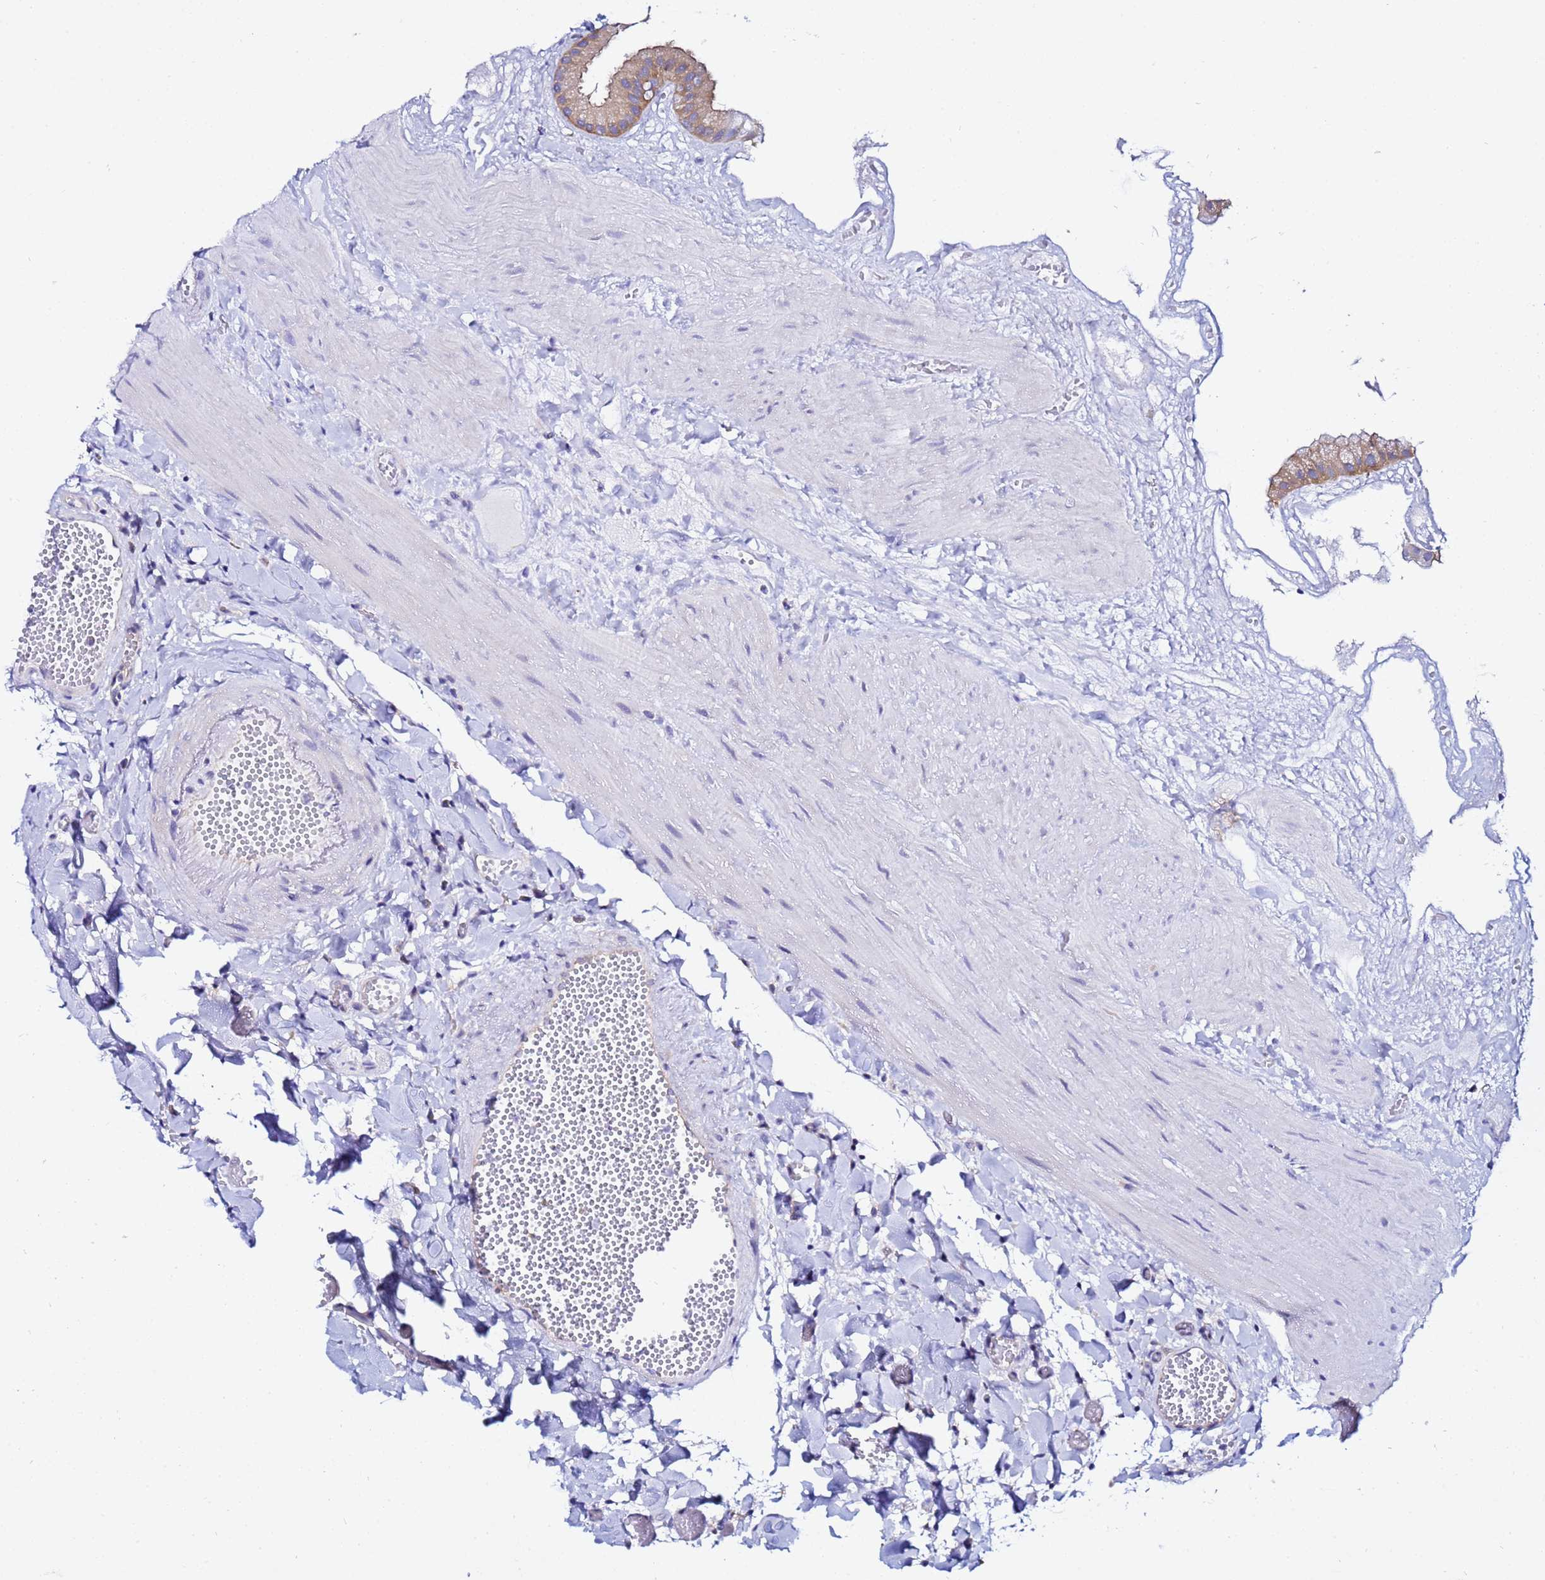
{"staining": {"intensity": "moderate", "quantity": "25%-75%", "location": "cytoplasmic/membranous"}, "tissue": "gallbladder", "cell_type": "Glandular cells", "image_type": "normal", "snomed": [{"axis": "morphology", "description": "Normal tissue, NOS"}, {"axis": "topography", "description": "Gallbladder"}], "caption": "This is an image of IHC staining of unremarkable gallbladder, which shows moderate expression in the cytoplasmic/membranous of glandular cells.", "gene": "LENG1", "patient": {"sex": "male", "age": 55}}